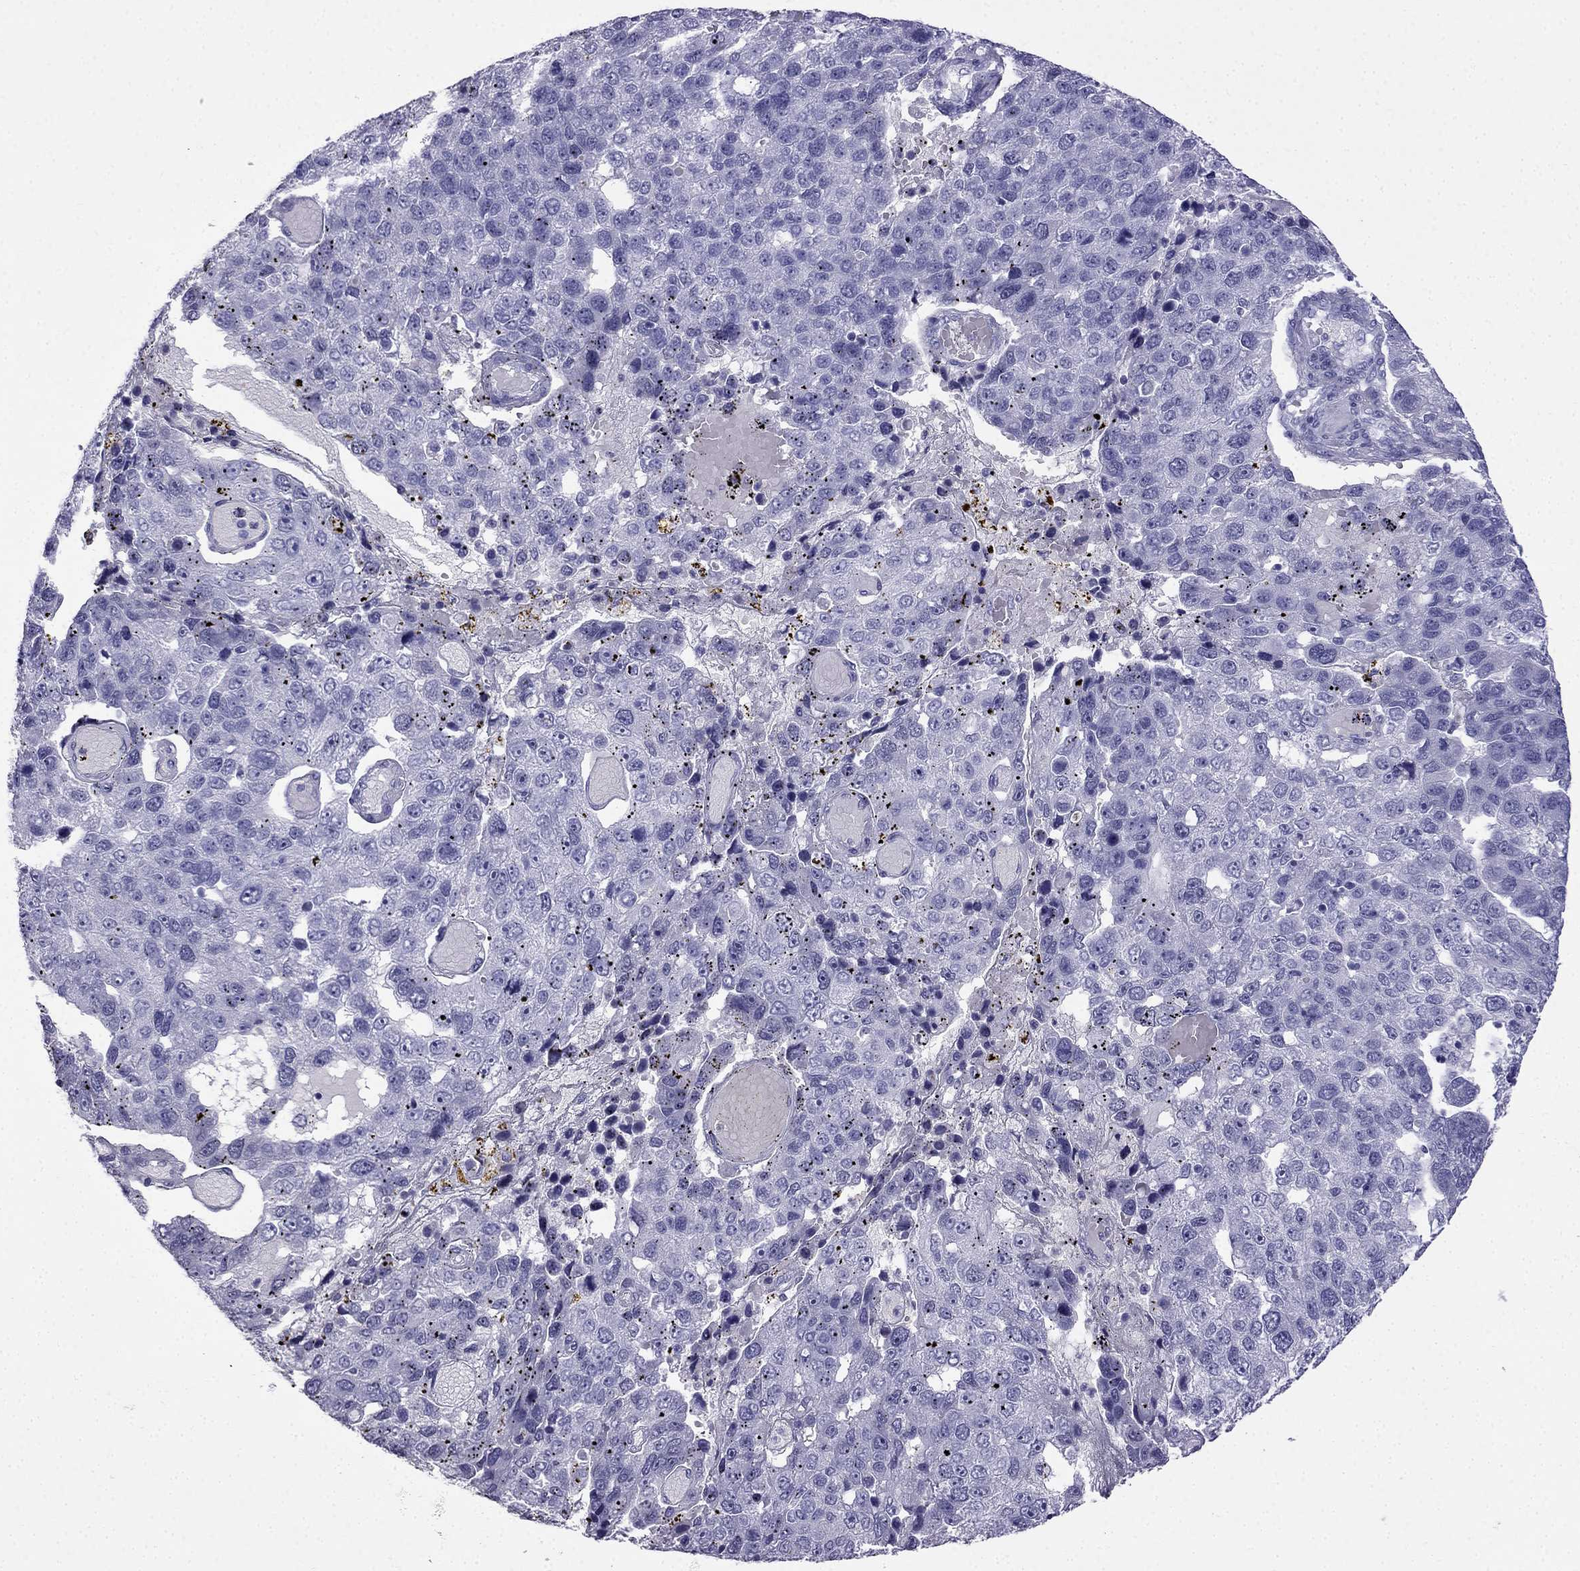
{"staining": {"intensity": "negative", "quantity": "none", "location": "none"}, "tissue": "pancreatic cancer", "cell_type": "Tumor cells", "image_type": "cancer", "snomed": [{"axis": "morphology", "description": "Adenocarcinoma, NOS"}, {"axis": "topography", "description": "Pancreas"}], "caption": "A micrograph of human adenocarcinoma (pancreatic) is negative for staining in tumor cells.", "gene": "CDHR4", "patient": {"sex": "female", "age": 61}}